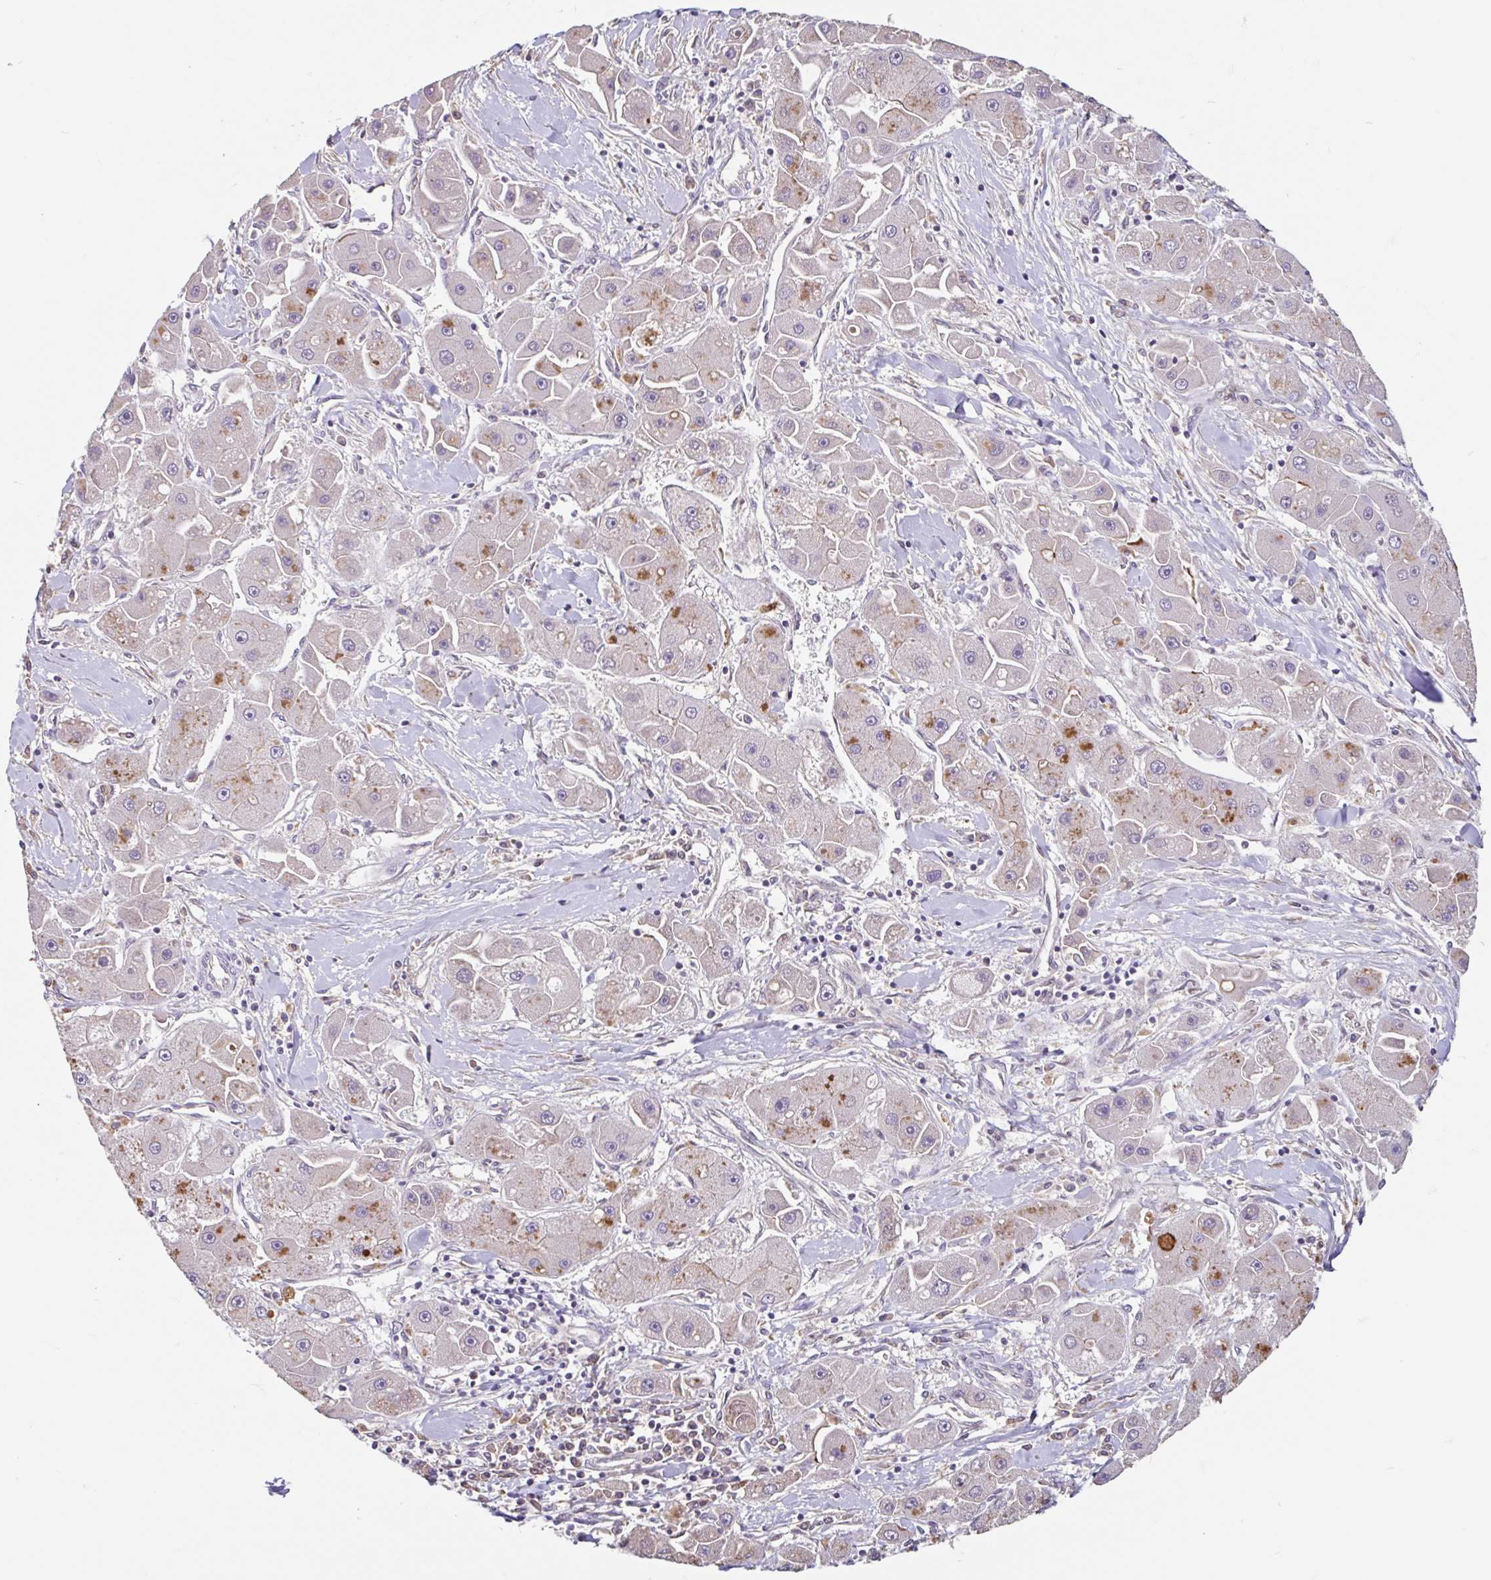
{"staining": {"intensity": "moderate", "quantity": "25%-75%", "location": "cytoplasmic/membranous"}, "tissue": "liver cancer", "cell_type": "Tumor cells", "image_type": "cancer", "snomed": [{"axis": "morphology", "description": "Carcinoma, Hepatocellular, NOS"}, {"axis": "topography", "description": "Liver"}], "caption": "IHC (DAB (3,3'-diaminobenzidine)) staining of human liver hepatocellular carcinoma shows moderate cytoplasmic/membranous protein expression in approximately 25%-75% of tumor cells.", "gene": "STYXL1", "patient": {"sex": "male", "age": 24}}